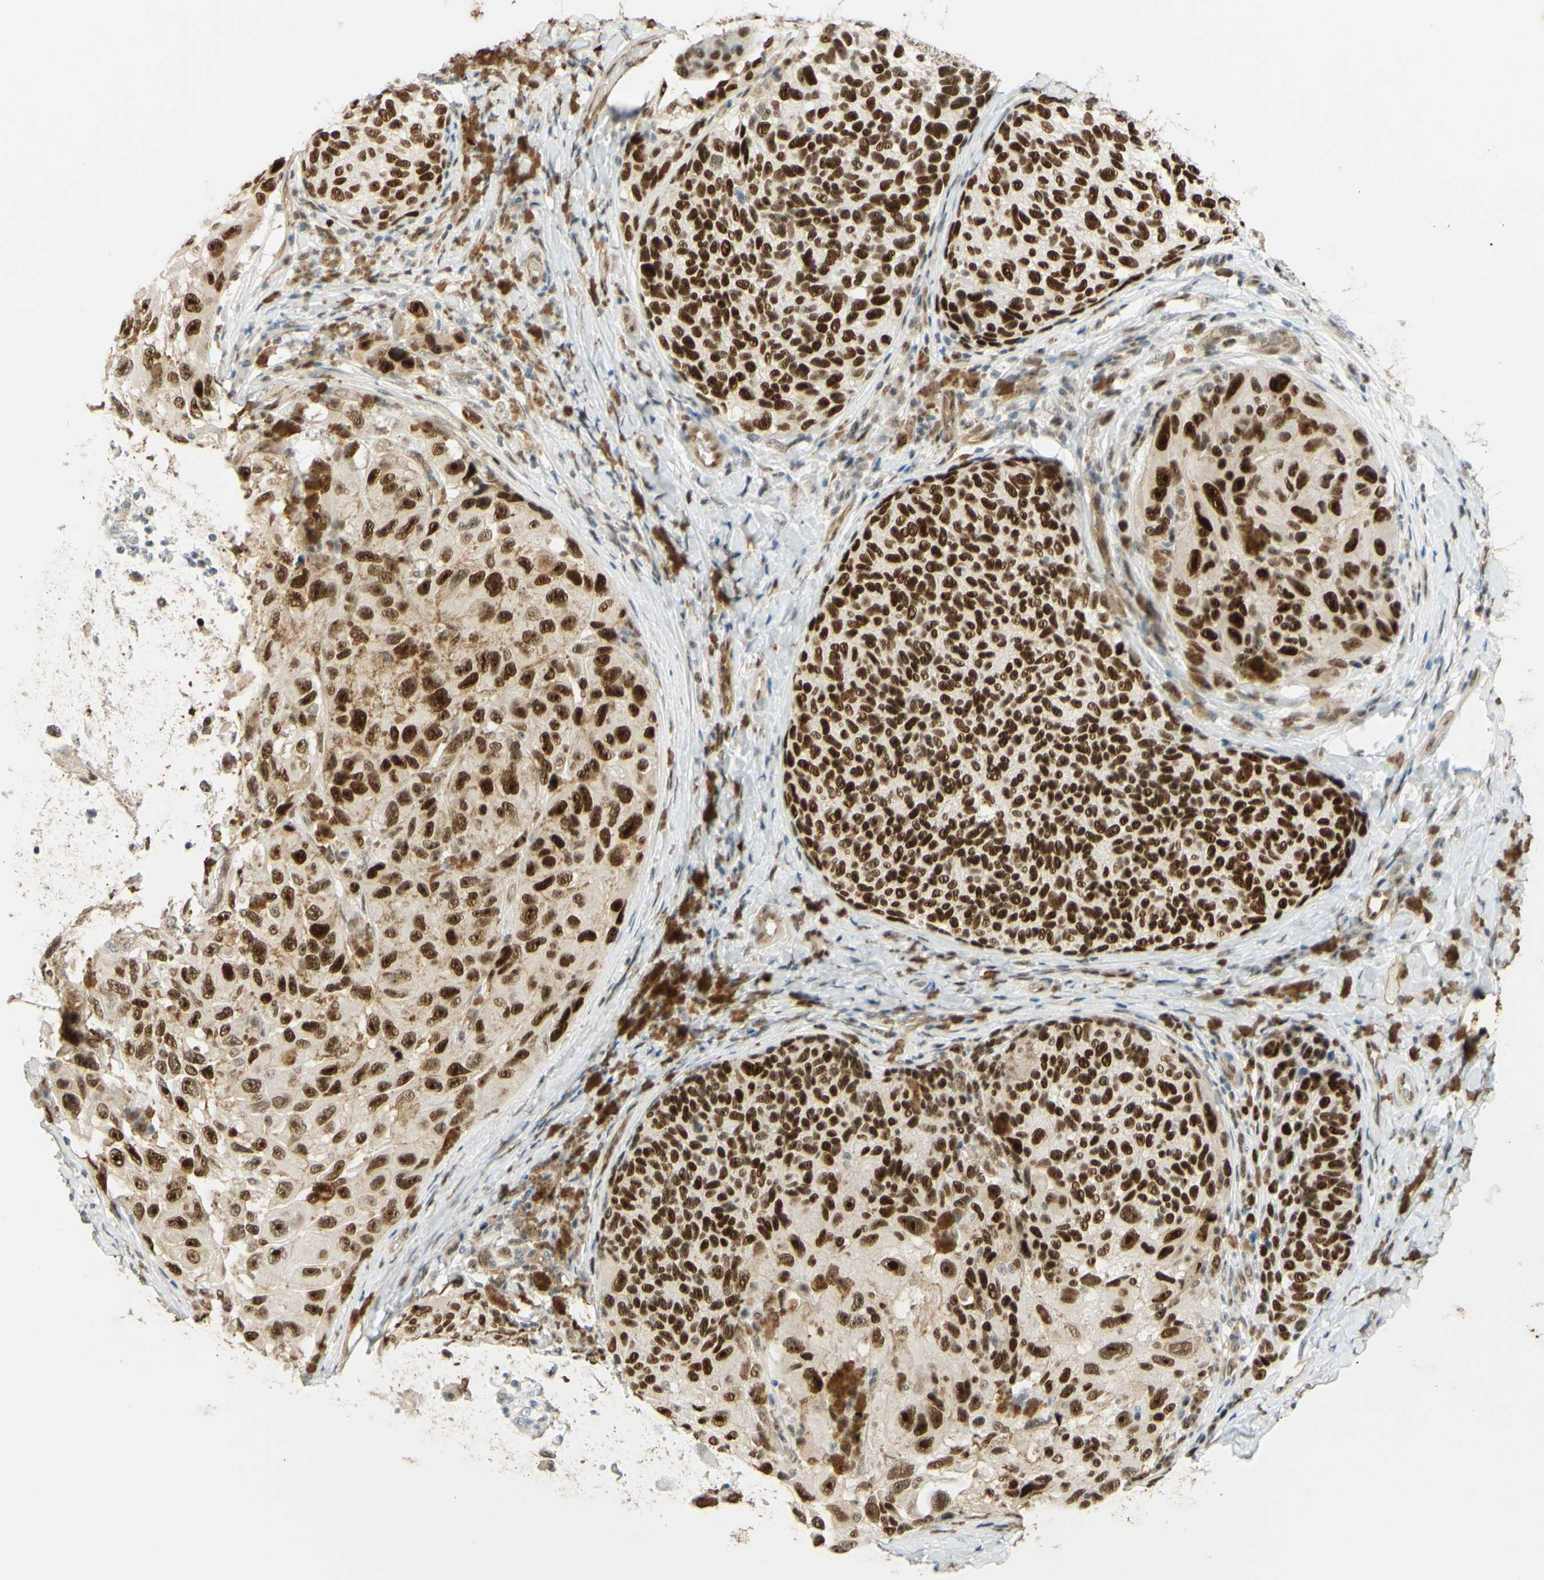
{"staining": {"intensity": "strong", "quantity": ">75%", "location": "nuclear"}, "tissue": "melanoma", "cell_type": "Tumor cells", "image_type": "cancer", "snomed": [{"axis": "morphology", "description": "Malignant melanoma, NOS"}, {"axis": "topography", "description": "Skin"}], "caption": "Strong nuclear expression for a protein is seen in about >75% of tumor cells of malignant melanoma using immunohistochemistry (IHC).", "gene": "POLB", "patient": {"sex": "female", "age": 73}}